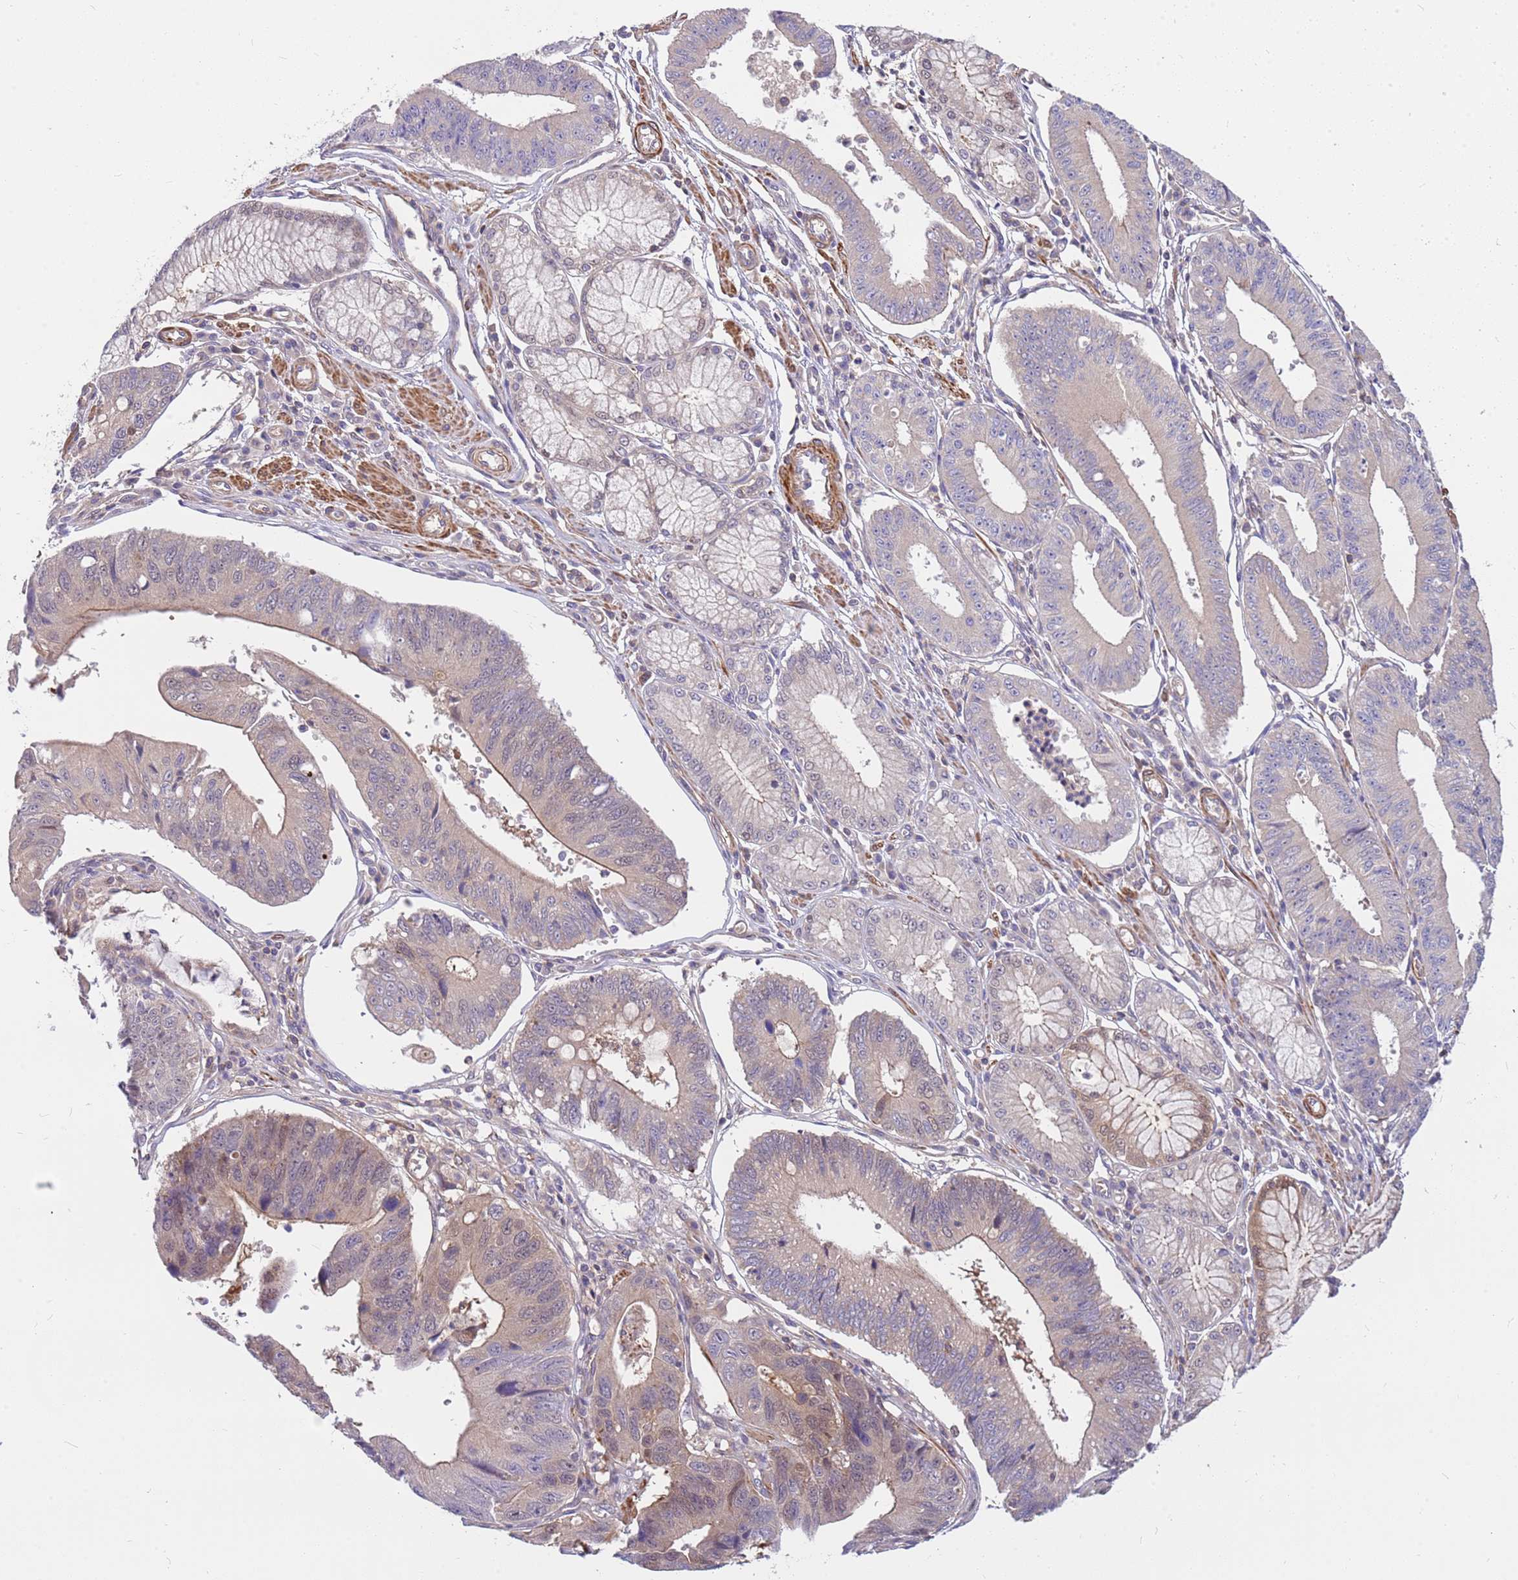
{"staining": {"intensity": "negative", "quantity": "none", "location": "none"}, "tissue": "stomach cancer", "cell_type": "Tumor cells", "image_type": "cancer", "snomed": [{"axis": "morphology", "description": "Adenocarcinoma, NOS"}, {"axis": "topography", "description": "Stomach"}], "caption": "A micrograph of adenocarcinoma (stomach) stained for a protein reveals no brown staining in tumor cells. (Brightfield microscopy of DAB IHC at high magnification).", "gene": "MVD", "patient": {"sex": "male", "age": 59}}